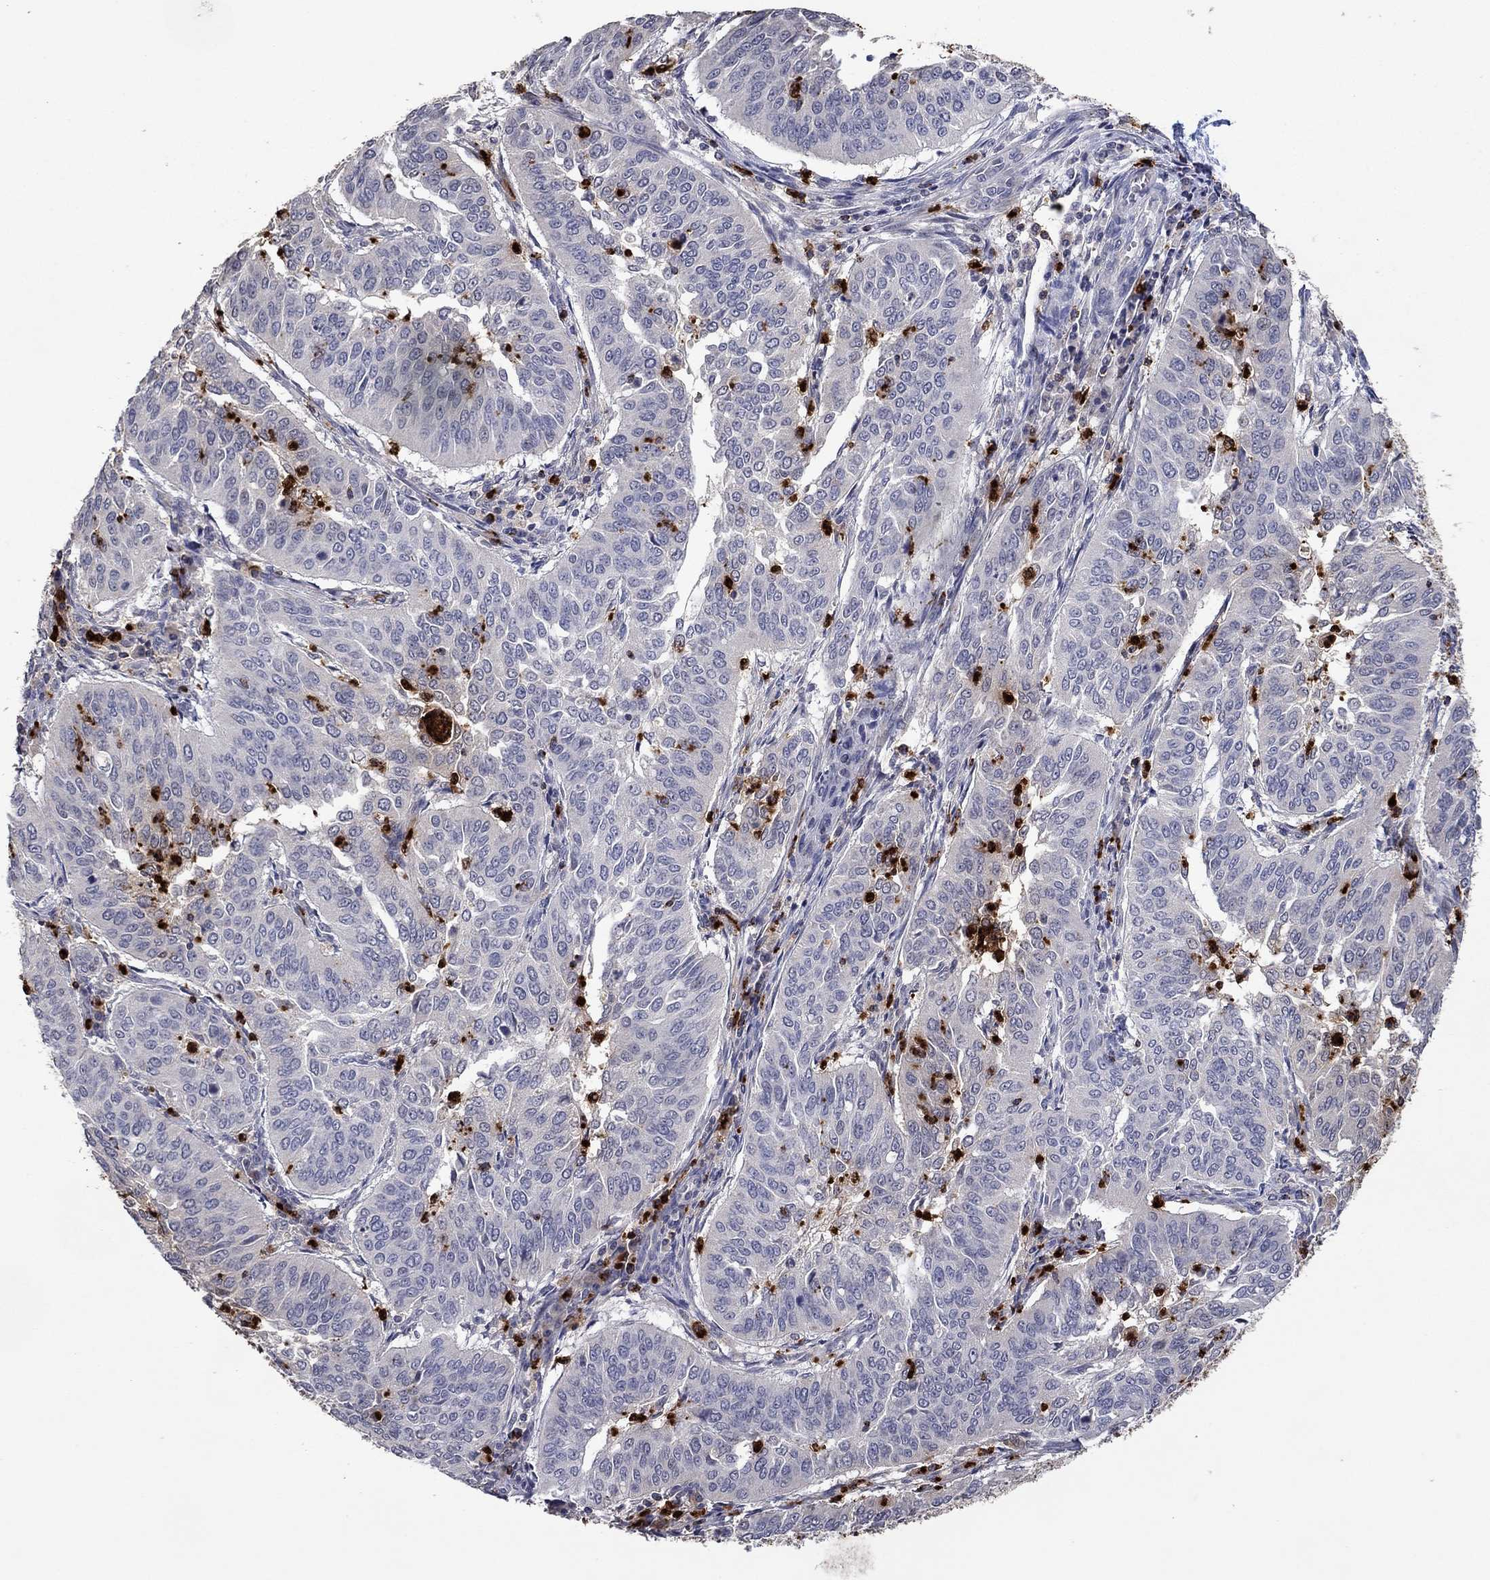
{"staining": {"intensity": "negative", "quantity": "none", "location": "none"}, "tissue": "cervical cancer", "cell_type": "Tumor cells", "image_type": "cancer", "snomed": [{"axis": "morphology", "description": "Normal tissue, NOS"}, {"axis": "morphology", "description": "Squamous cell carcinoma, NOS"}, {"axis": "topography", "description": "Cervix"}], "caption": "The IHC micrograph has no significant expression in tumor cells of cervical cancer (squamous cell carcinoma) tissue. Nuclei are stained in blue.", "gene": "CCL5", "patient": {"sex": "female", "age": 39}}